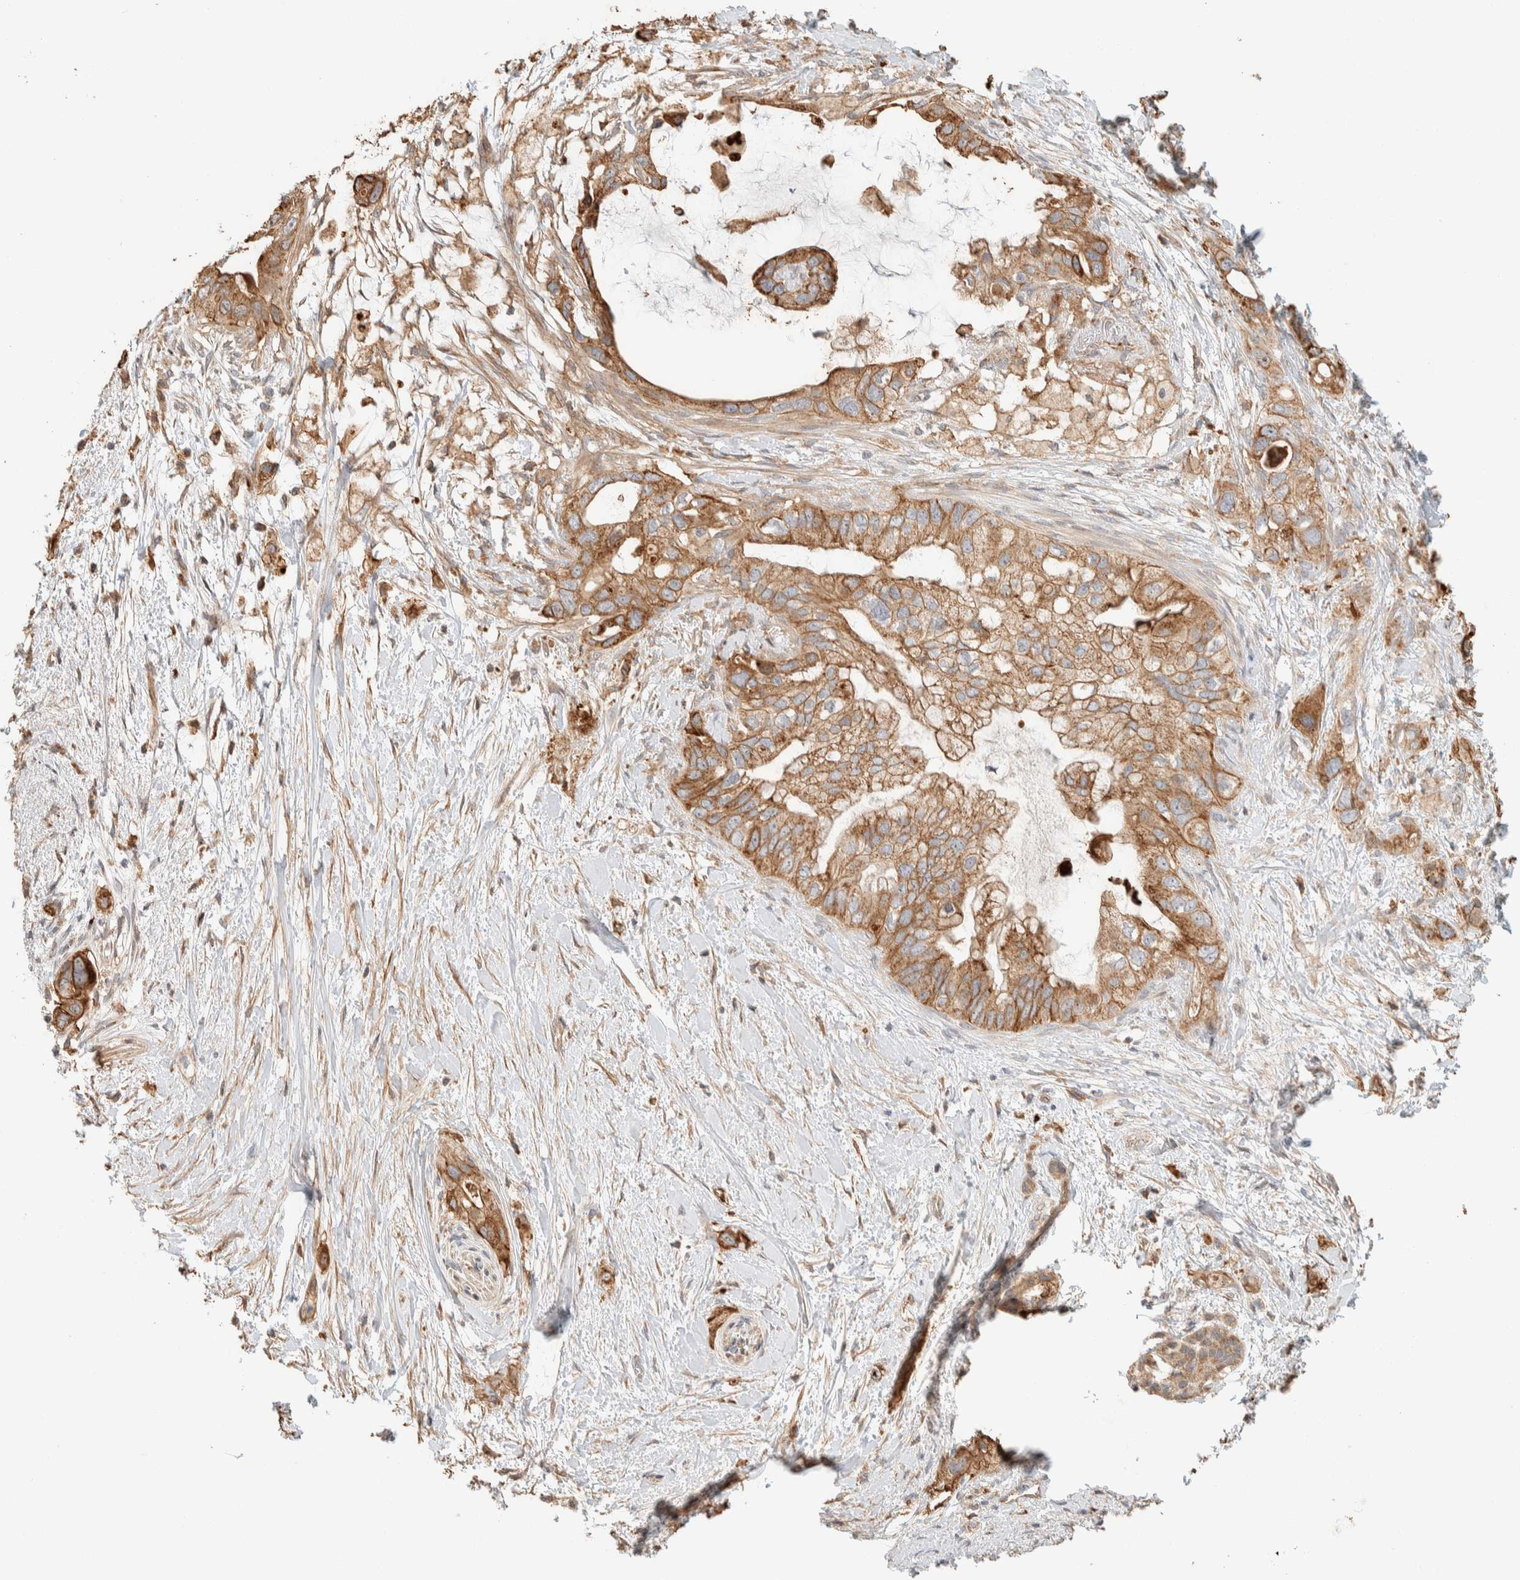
{"staining": {"intensity": "moderate", "quantity": ">75%", "location": "cytoplasmic/membranous"}, "tissue": "pancreatic cancer", "cell_type": "Tumor cells", "image_type": "cancer", "snomed": [{"axis": "morphology", "description": "Adenocarcinoma, NOS"}, {"axis": "topography", "description": "Pancreas"}], "caption": "Protein expression analysis of pancreatic cancer shows moderate cytoplasmic/membranous expression in approximately >75% of tumor cells. The staining was performed using DAB to visualize the protein expression in brown, while the nuclei were stained in blue with hematoxylin (Magnification: 20x).", "gene": "KIF9", "patient": {"sex": "female", "age": 56}}